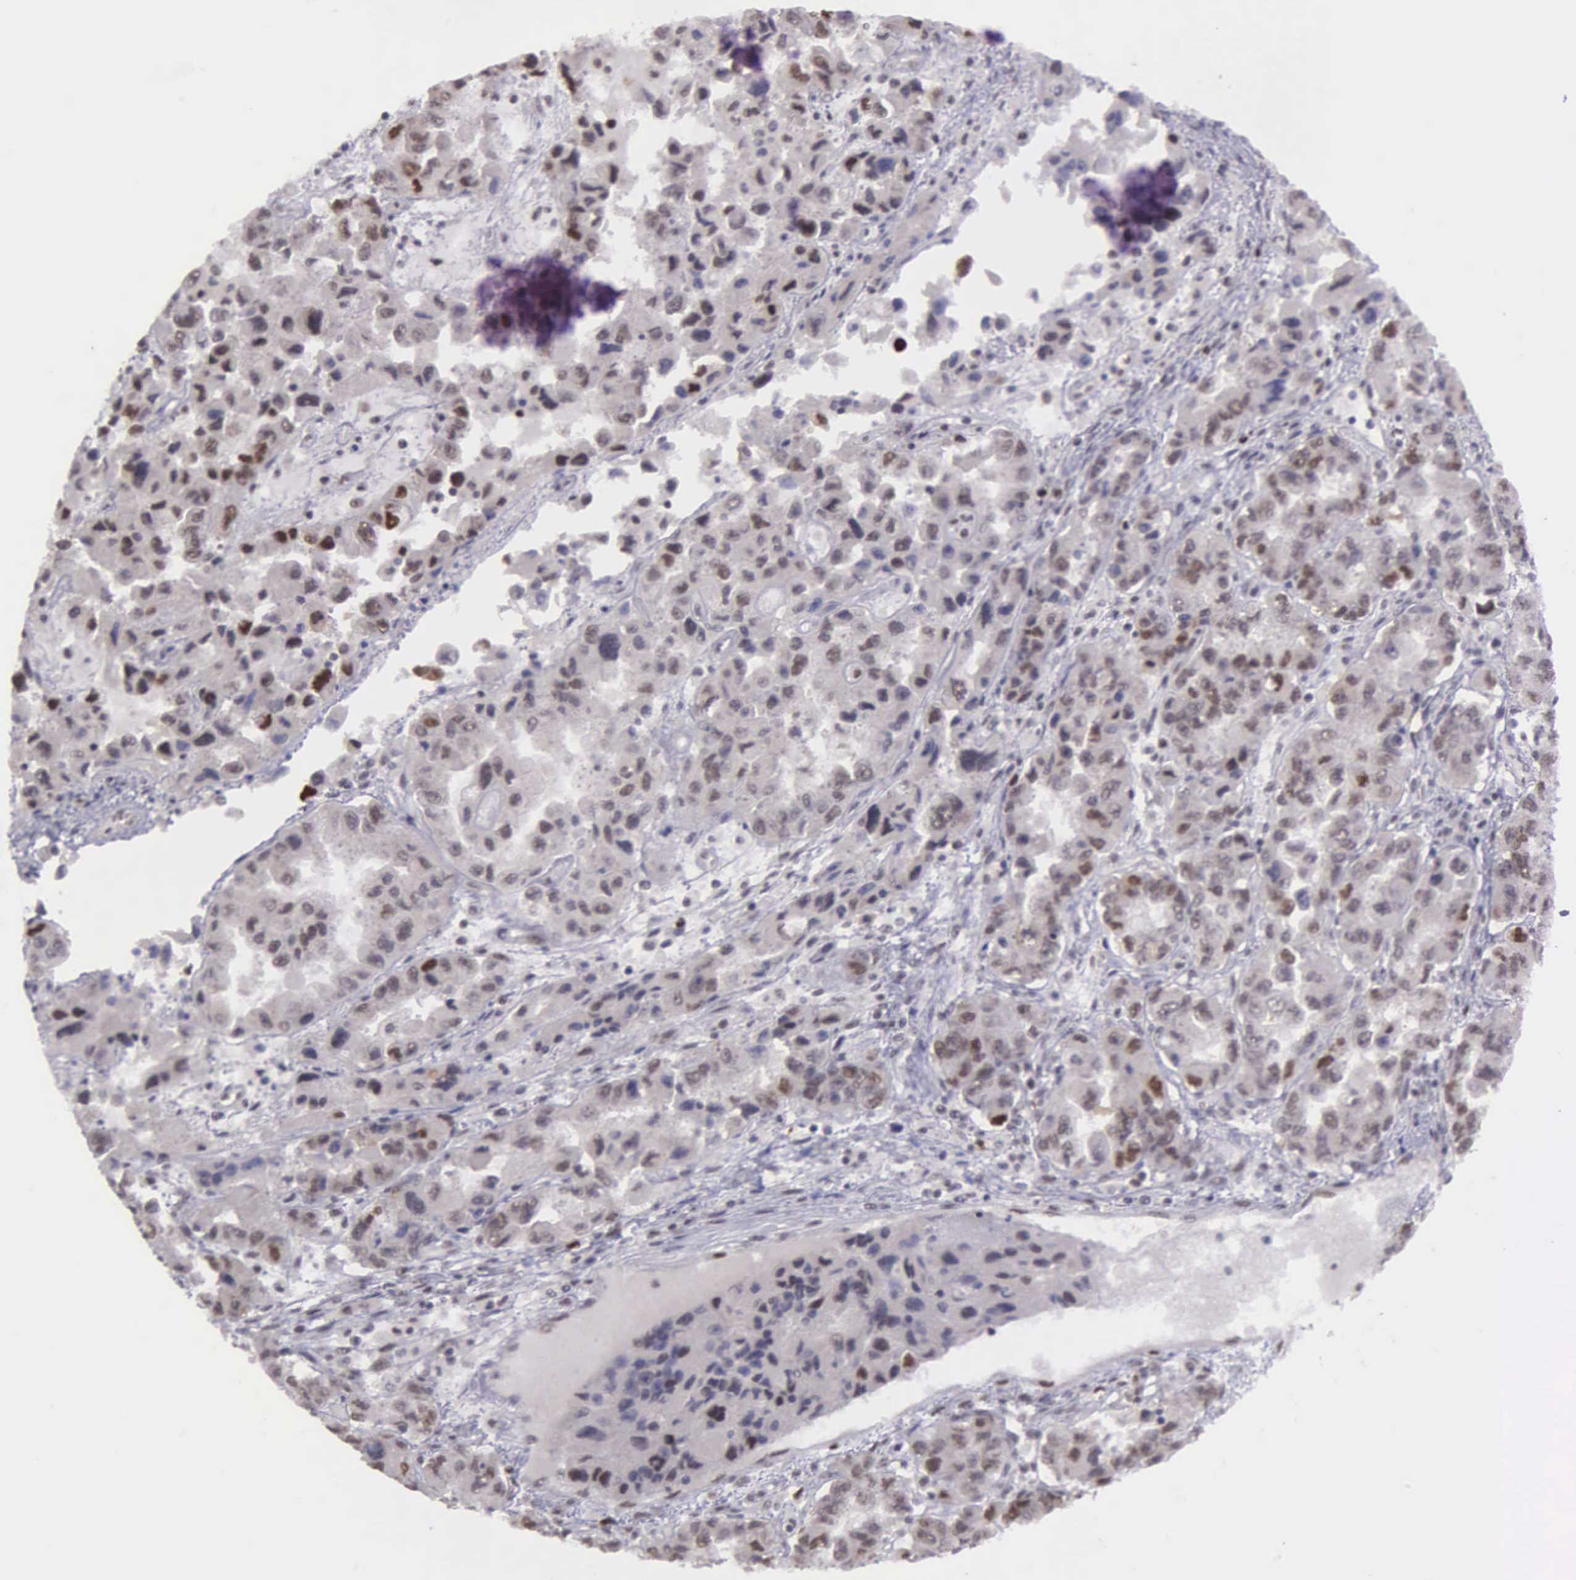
{"staining": {"intensity": "moderate", "quantity": "25%-75%", "location": "nuclear"}, "tissue": "ovarian cancer", "cell_type": "Tumor cells", "image_type": "cancer", "snomed": [{"axis": "morphology", "description": "Cystadenocarcinoma, serous, NOS"}, {"axis": "topography", "description": "Ovary"}], "caption": "Immunohistochemistry (IHC) photomicrograph of neoplastic tissue: human serous cystadenocarcinoma (ovarian) stained using immunohistochemistry (IHC) displays medium levels of moderate protein expression localized specifically in the nuclear of tumor cells, appearing as a nuclear brown color.", "gene": "UBR7", "patient": {"sex": "female", "age": 84}}